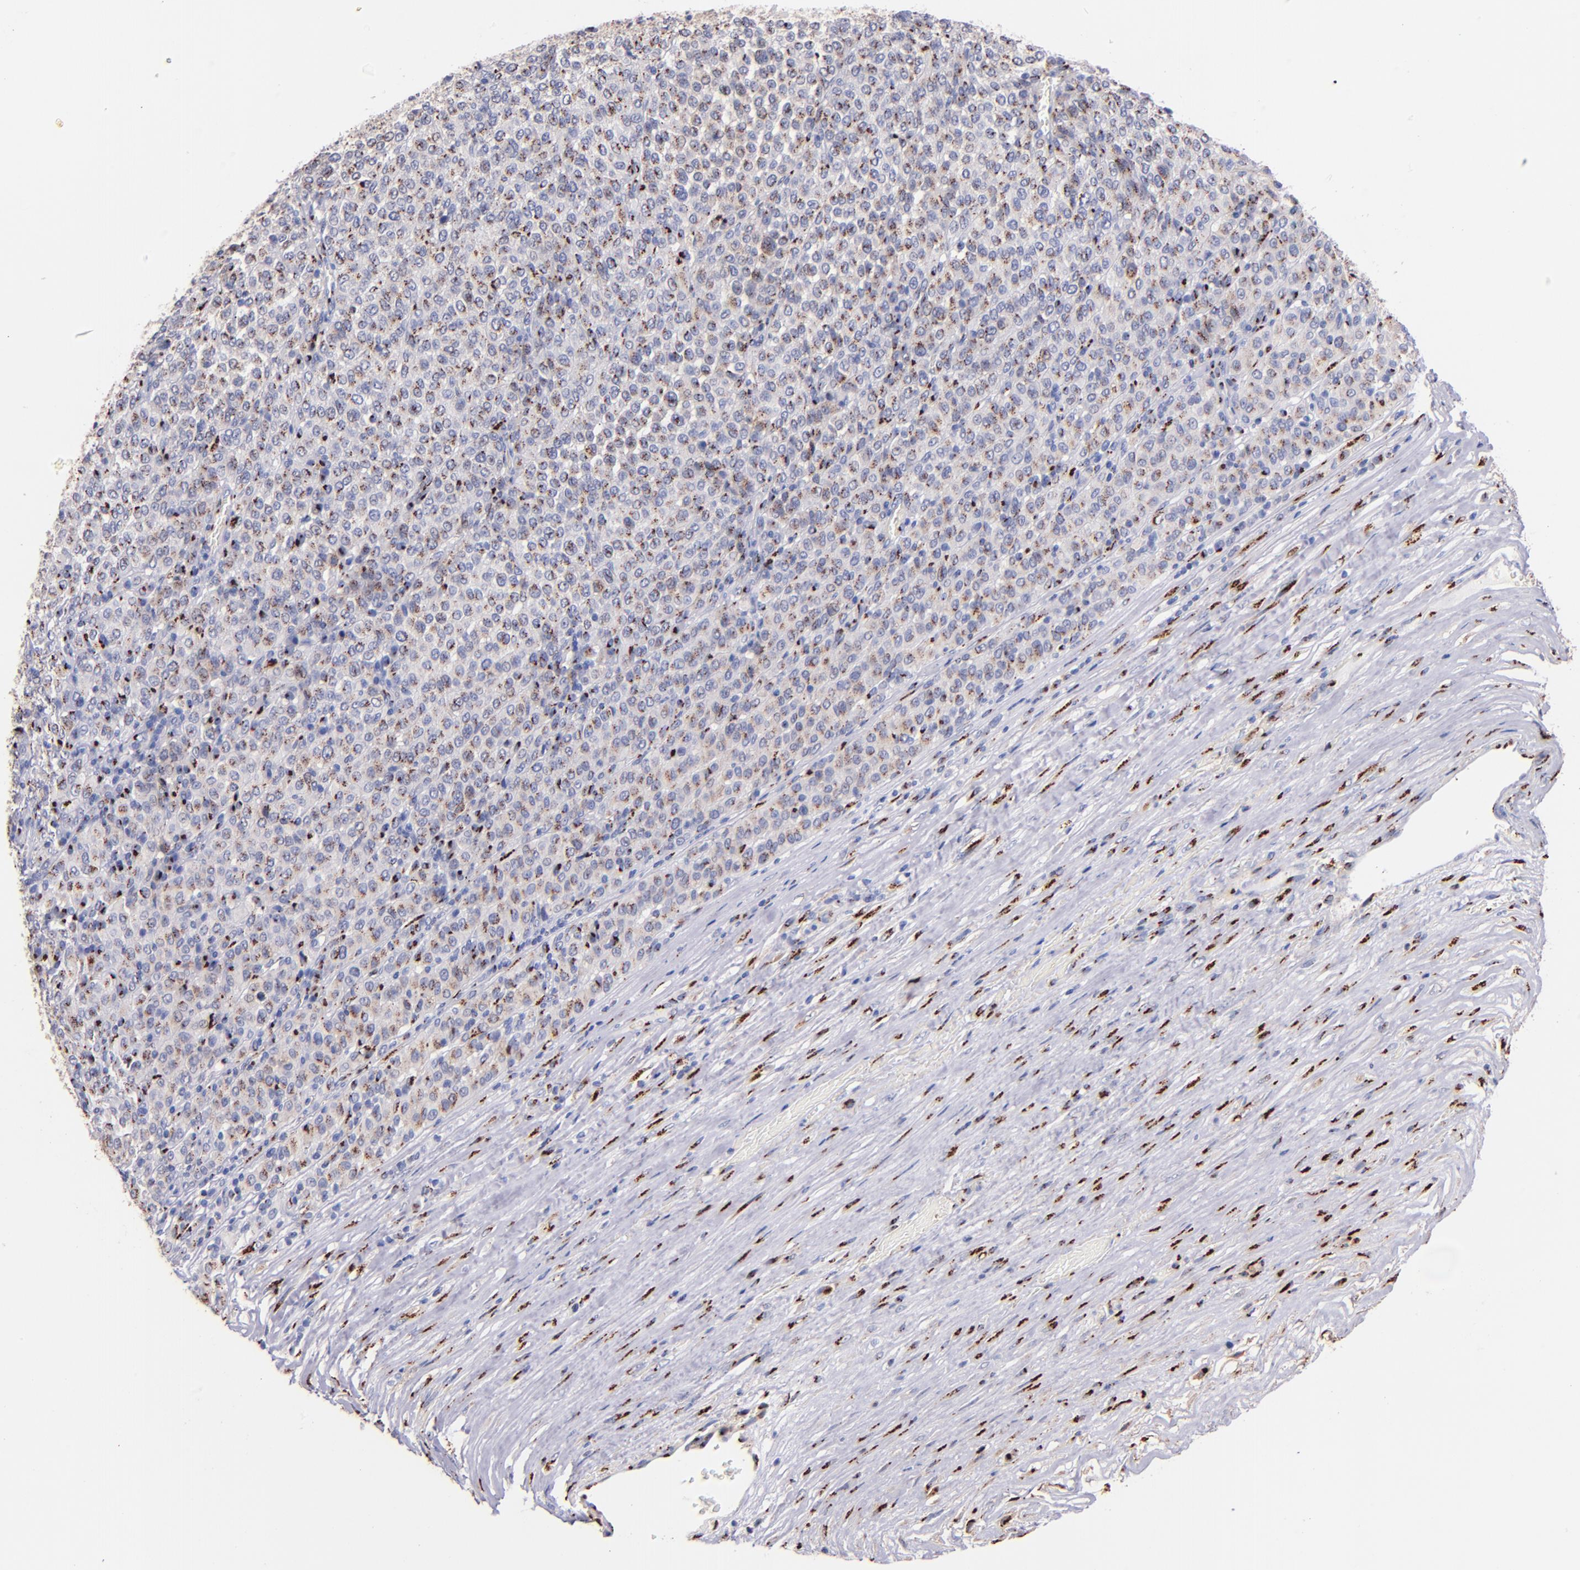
{"staining": {"intensity": "moderate", "quantity": "<25%", "location": "cytoplasmic/membranous"}, "tissue": "melanoma", "cell_type": "Tumor cells", "image_type": "cancer", "snomed": [{"axis": "morphology", "description": "Malignant melanoma, Metastatic site"}, {"axis": "topography", "description": "Pancreas"}], "caption": "Immunohistochemical staining of melanoma displays low levels of moderate cytoplasmic/membranous protein positivity in approximately <25% of tumor cells. Ihc stains the protein of interest in brown and the nuclei are stained blue.", "gene": "GOLIM4", "patient": {"sex": "female", "age": 30}}